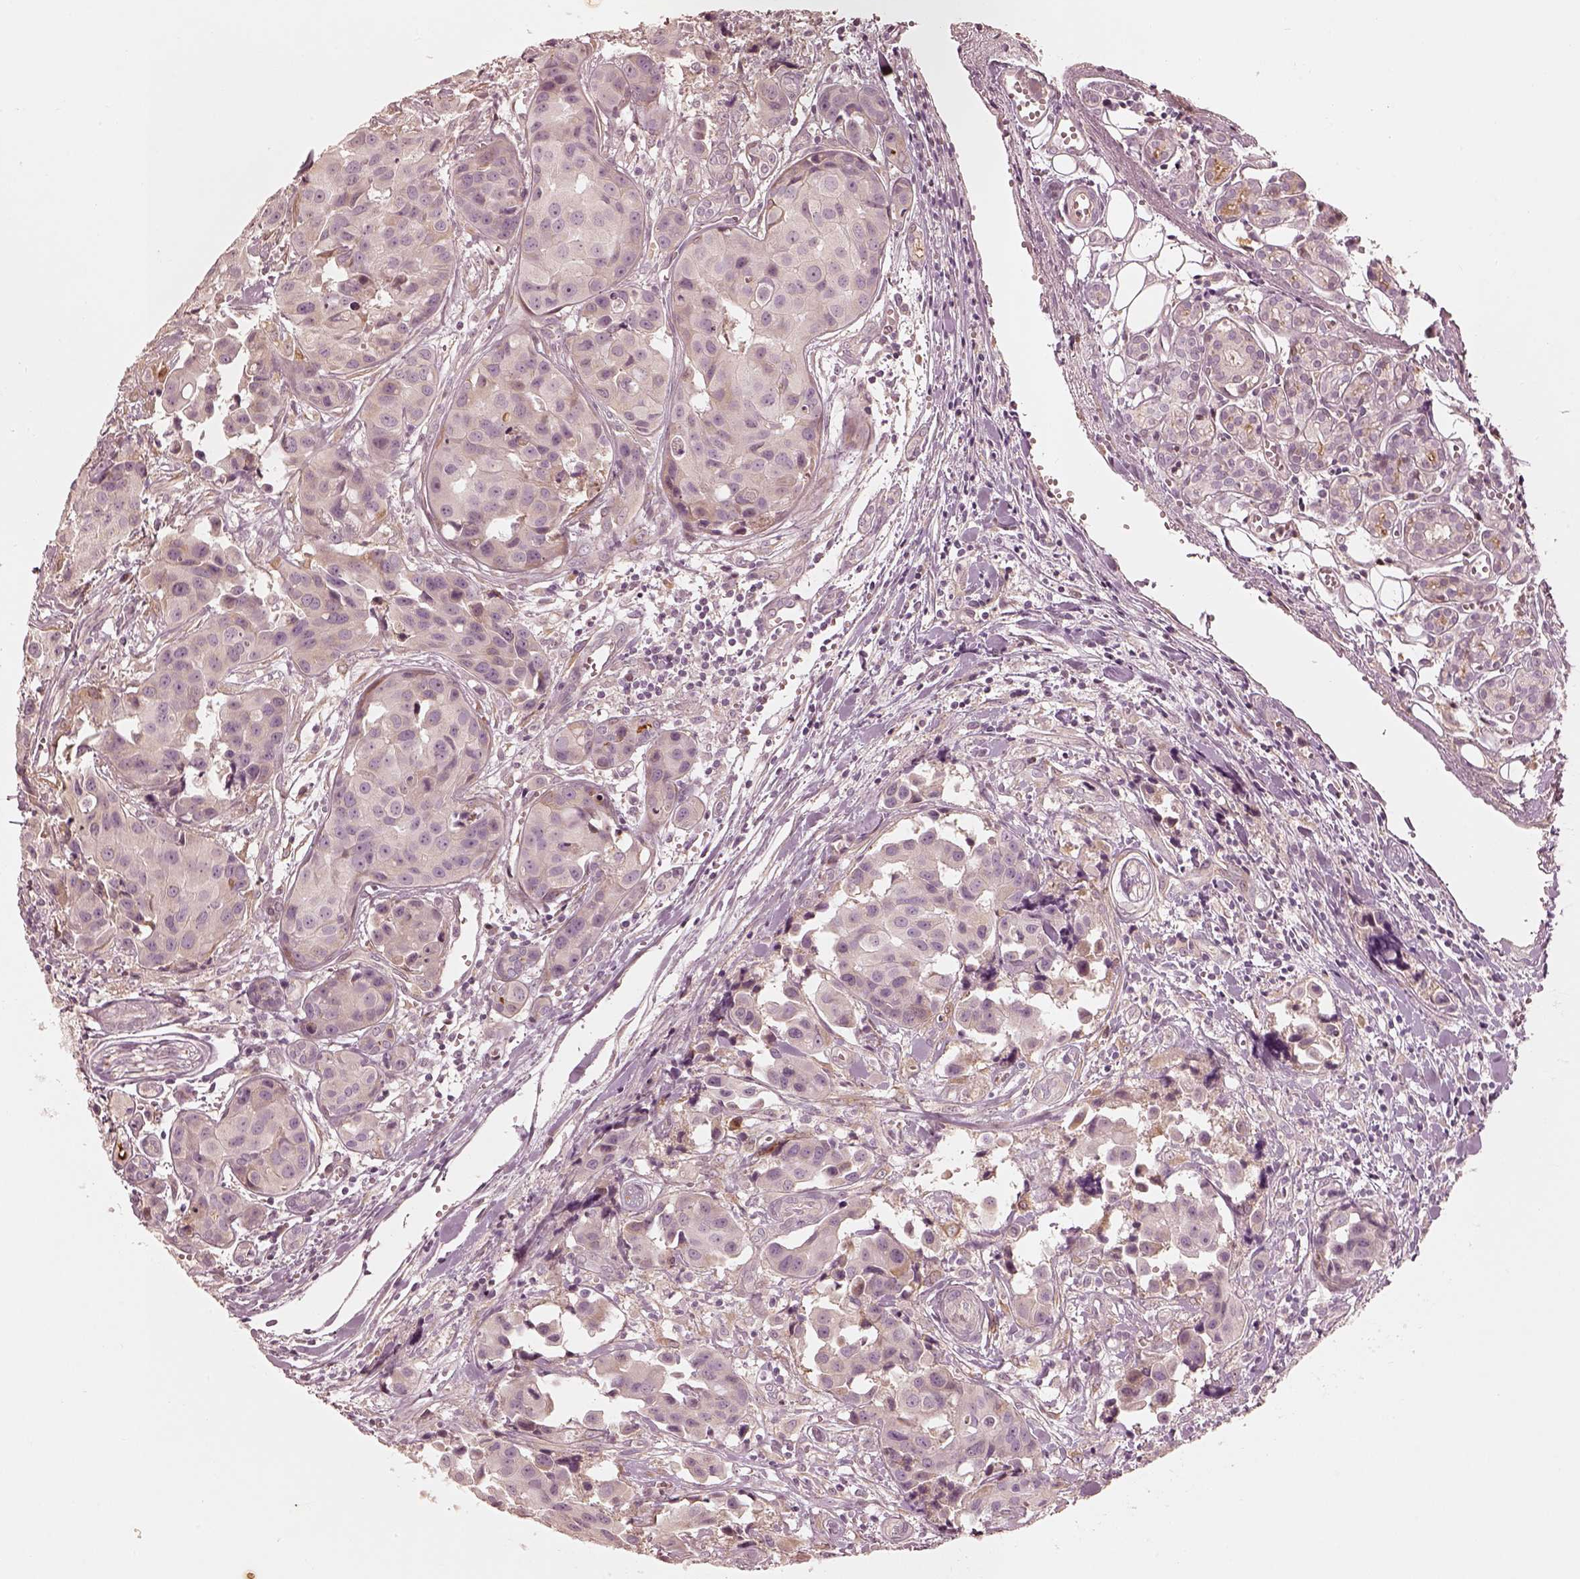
{"staining": {"intensity": "negative", "quantity": "none", "location": "none"}, "tissue": "head and neck cancer", "cell_type": "Tumor cells", "image_type": "cancer", "snomed": [{"axis": "morphology", "description": "Adenocarcinoma, NOS"}, {"axis": "topography", "description": "Head-Neck"}], "caption": "This image is of adenocarcinoma (head and neck) stained with immunohistochemistry (IHC) to label a protein in brown with the nuclei are counter-stained blue. There is no positivity in tumor cells.", "gene": "WLS", "patient": {"sex": "male", "age": 76}}